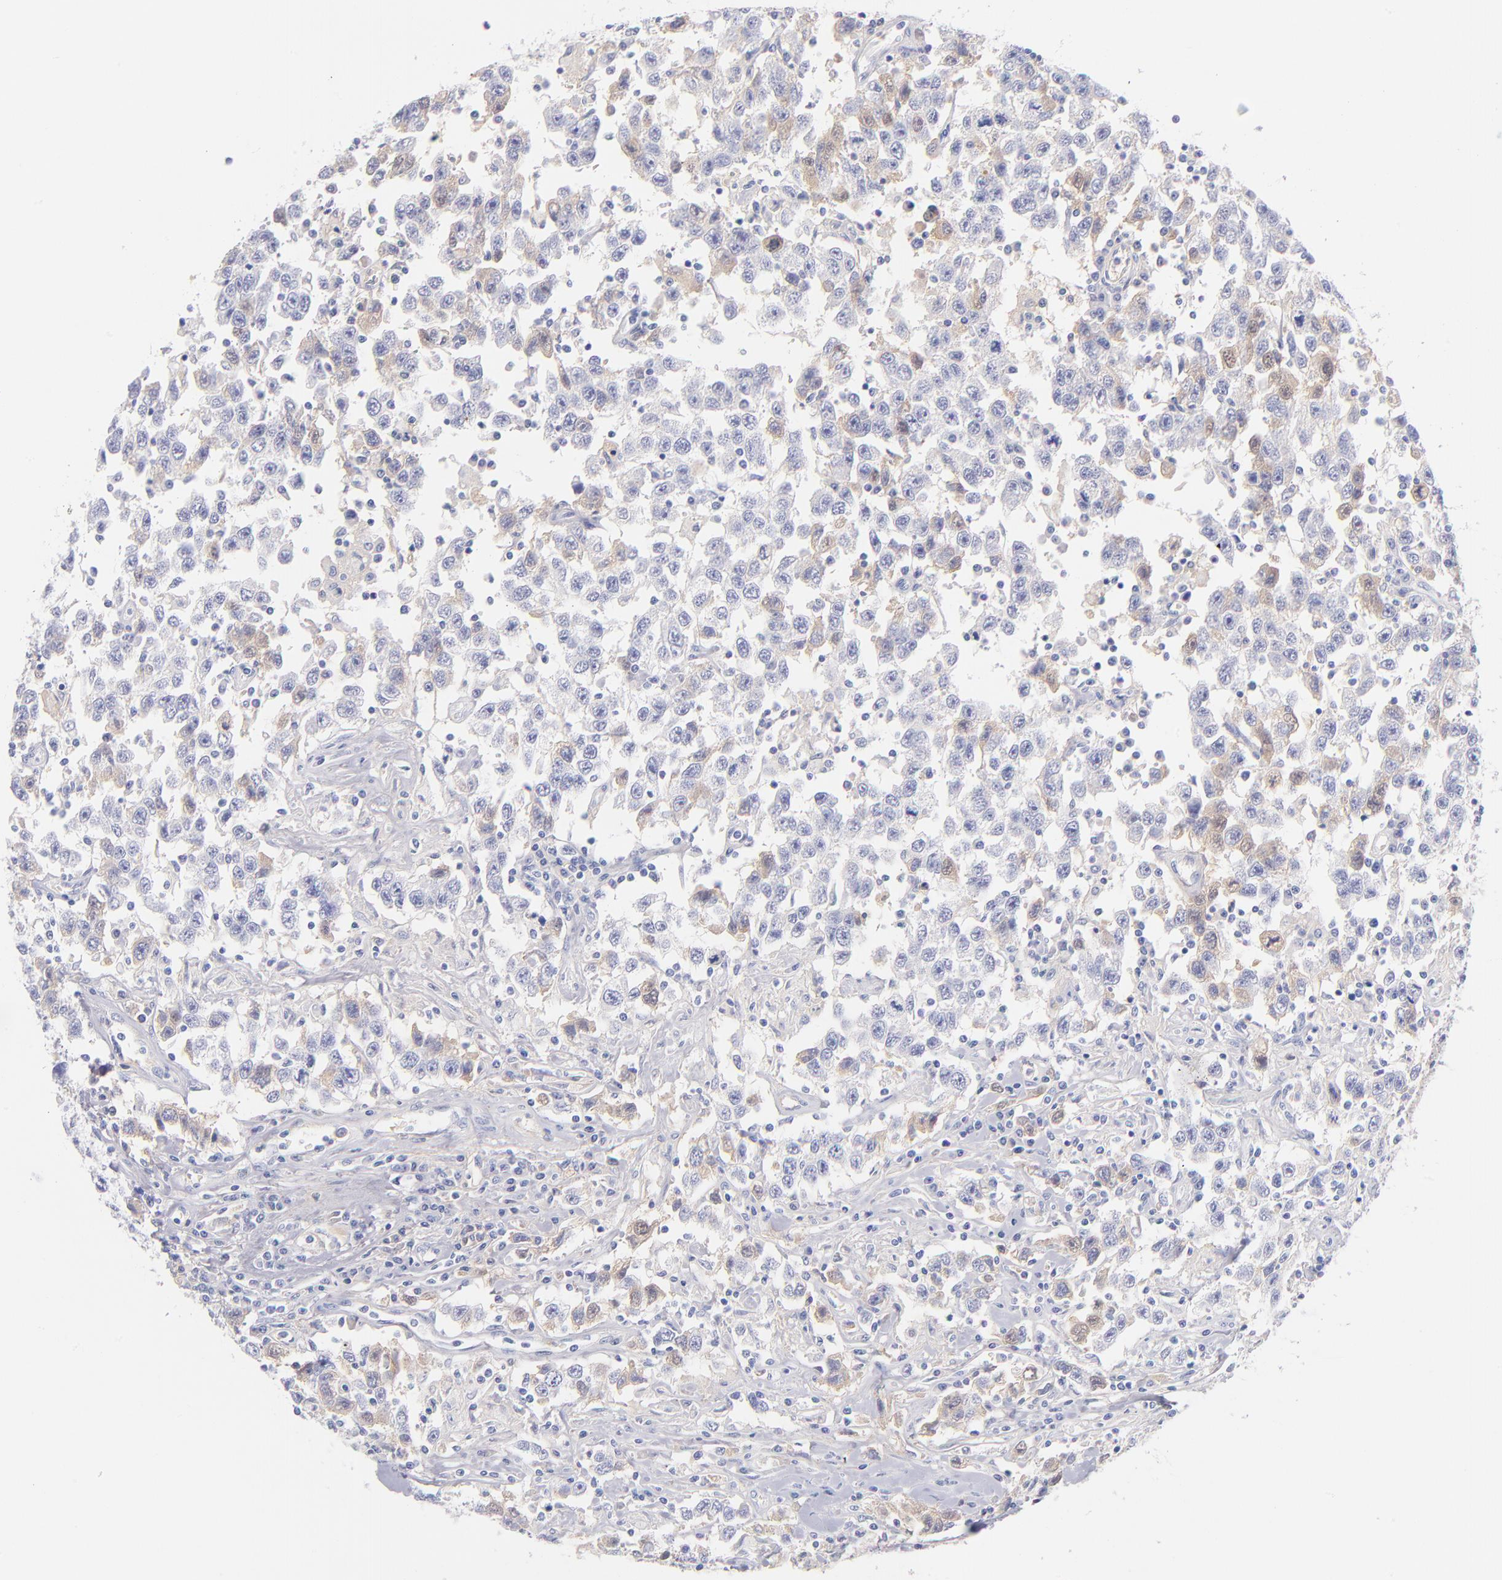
{"staining": {"intensity": "weak", "quantity": "25%-75%", "location": "cytoplasmic/membranous"}, "tissue": "testis cancer", "cell_type": "Tumor cells", "image_type": "cancer", "snomed": [{"axis": "morphology", "description": "Seminoma, NOS"}, {"axis": "topography", "description": "Testis"}], "caption": "Seminoma (testis) stained for a protein exhibits weak cytoplasmic/membranous positivity in tumor cells.", "gene": "HP", "patient": {"sex": "male", "age": 41}}